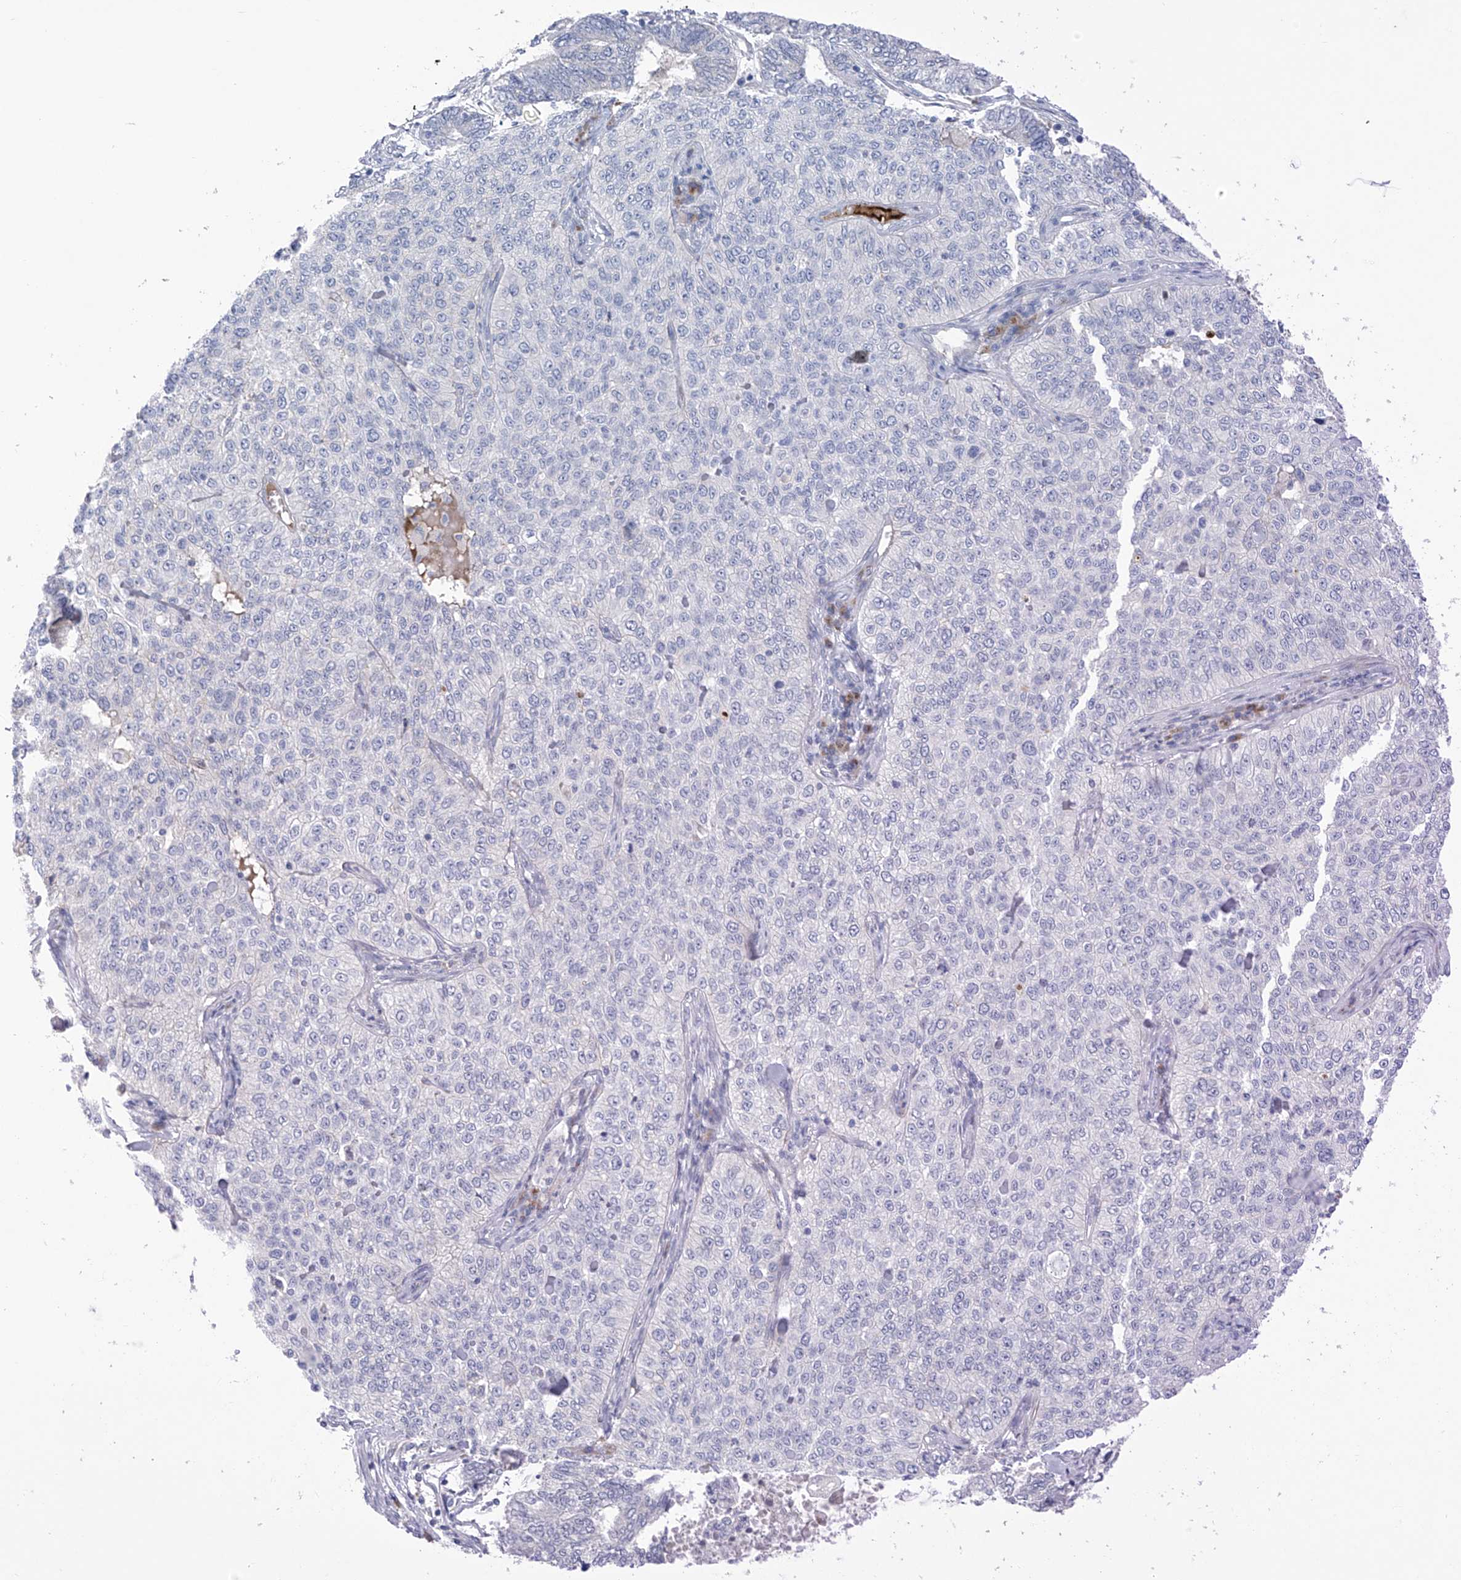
{"staining": {"intensity": "negative", "quantity": "none", "location": "none"}, "tissue": "cervical cancer", "cell_type": "Tumor cells", "image_type": "cancer", "snomed": [{"axis": "morphology", "description": "Squamous cell carcinoma, NOS"}, {"axis": "topography", "description": "Cervix"}], "caption": "Tumor cells show no significant protein staining in cervical cancer.", "gene": "SLCO4A1", "patient": {"sex": "female", "age": 35}}